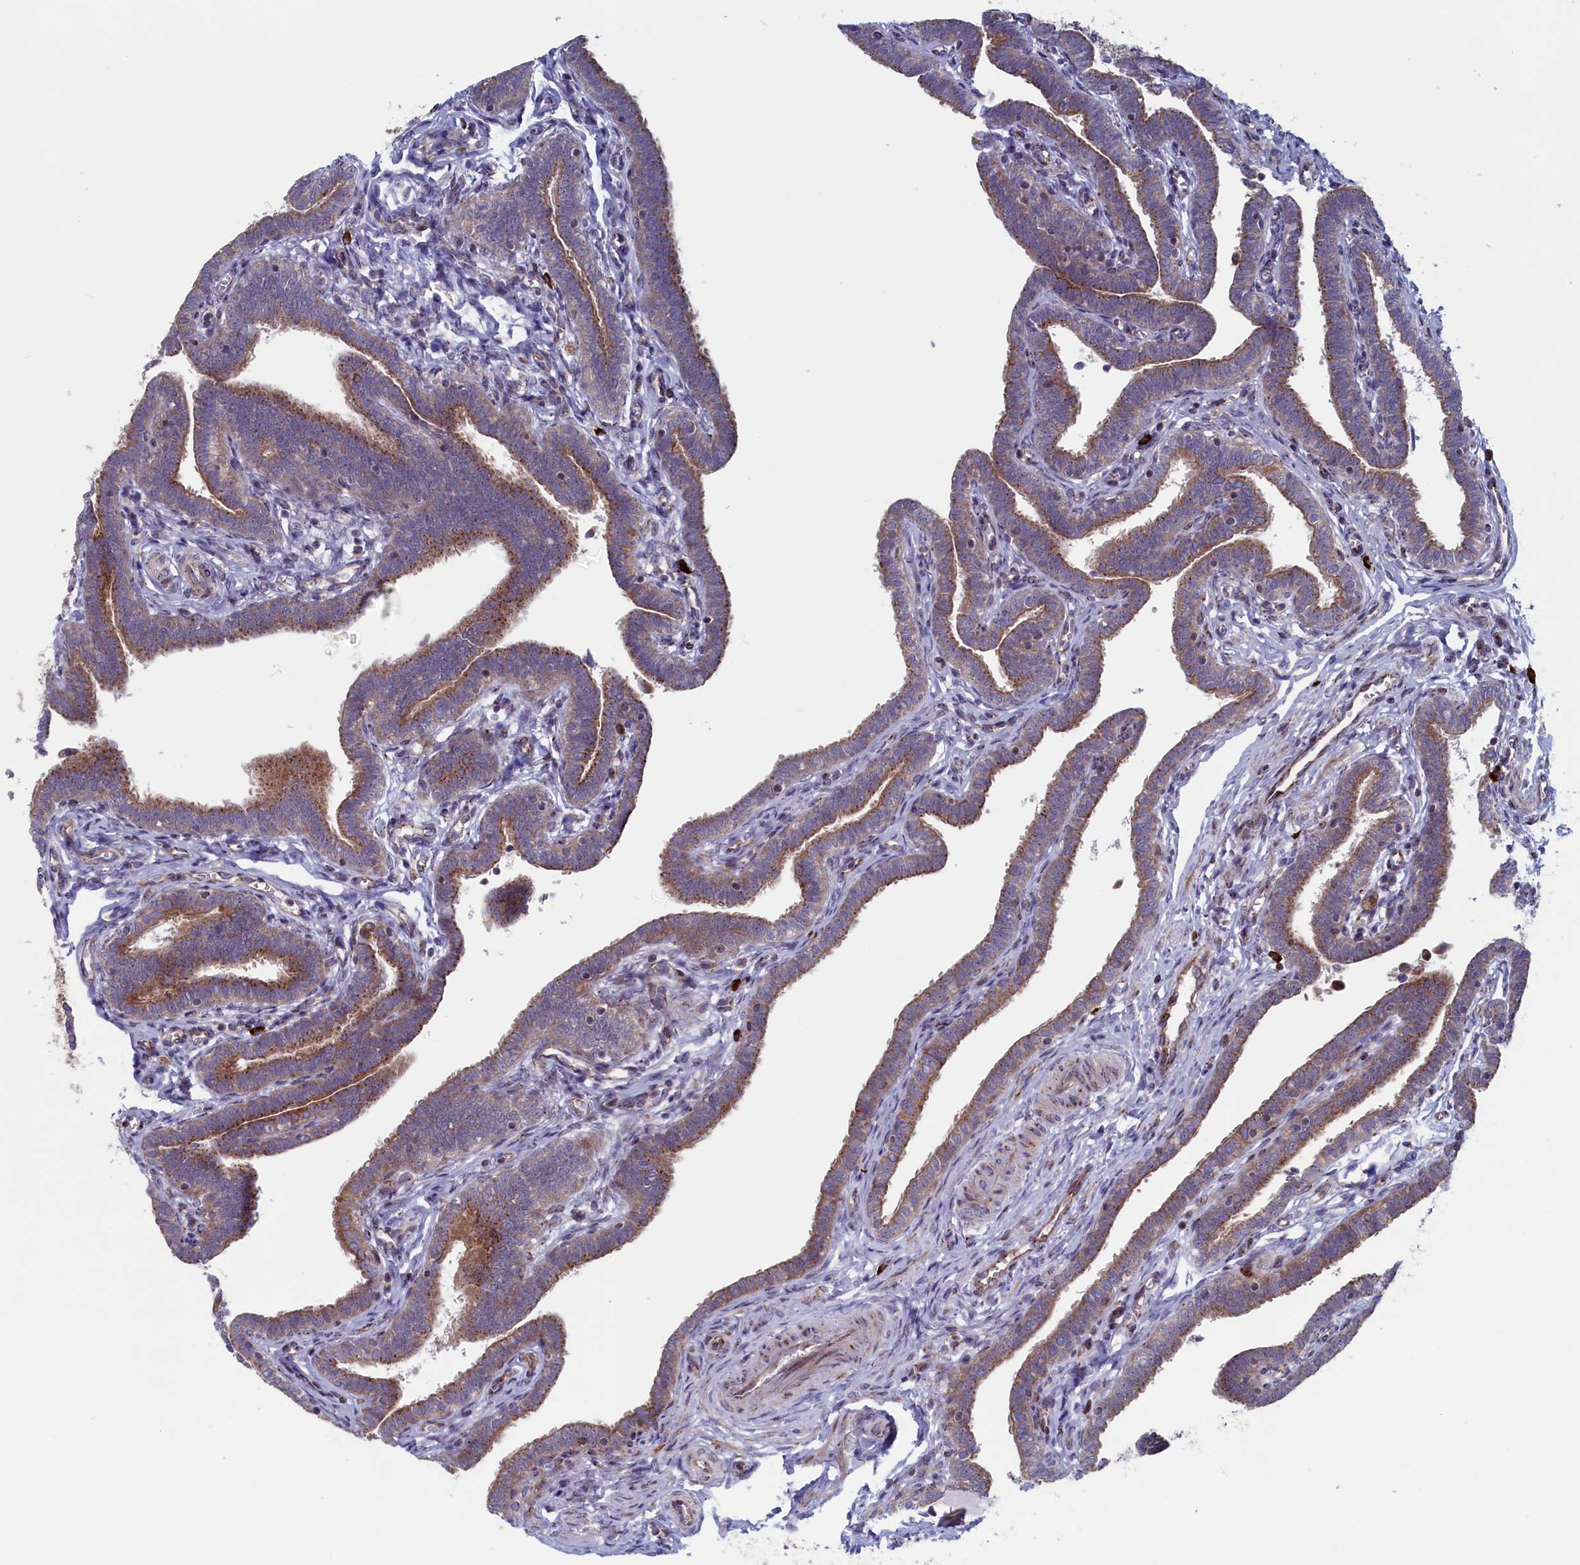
{"staining": {"intensity": "moderate", "quantity": "25%-75%", "location": "cytoplasmic/membranous"}, "tissue": "fallopian tube", "cell_type": "Glandular cells", "image_type": "normal", "snomed": [{"axis": "morphology", "description": "Normal tissue, NOS"}, {"axis": "topography", "description": "Fallopian tube"}], "caption": "Unremarkable fallopian tube exhibits moderate cytoplasmic/membranous staining in about 25%-75% of glandular cells, visualized by immunohistochemistry.", "gene": "MTFMT", "patient": {"sex": "female", "age": 36}}